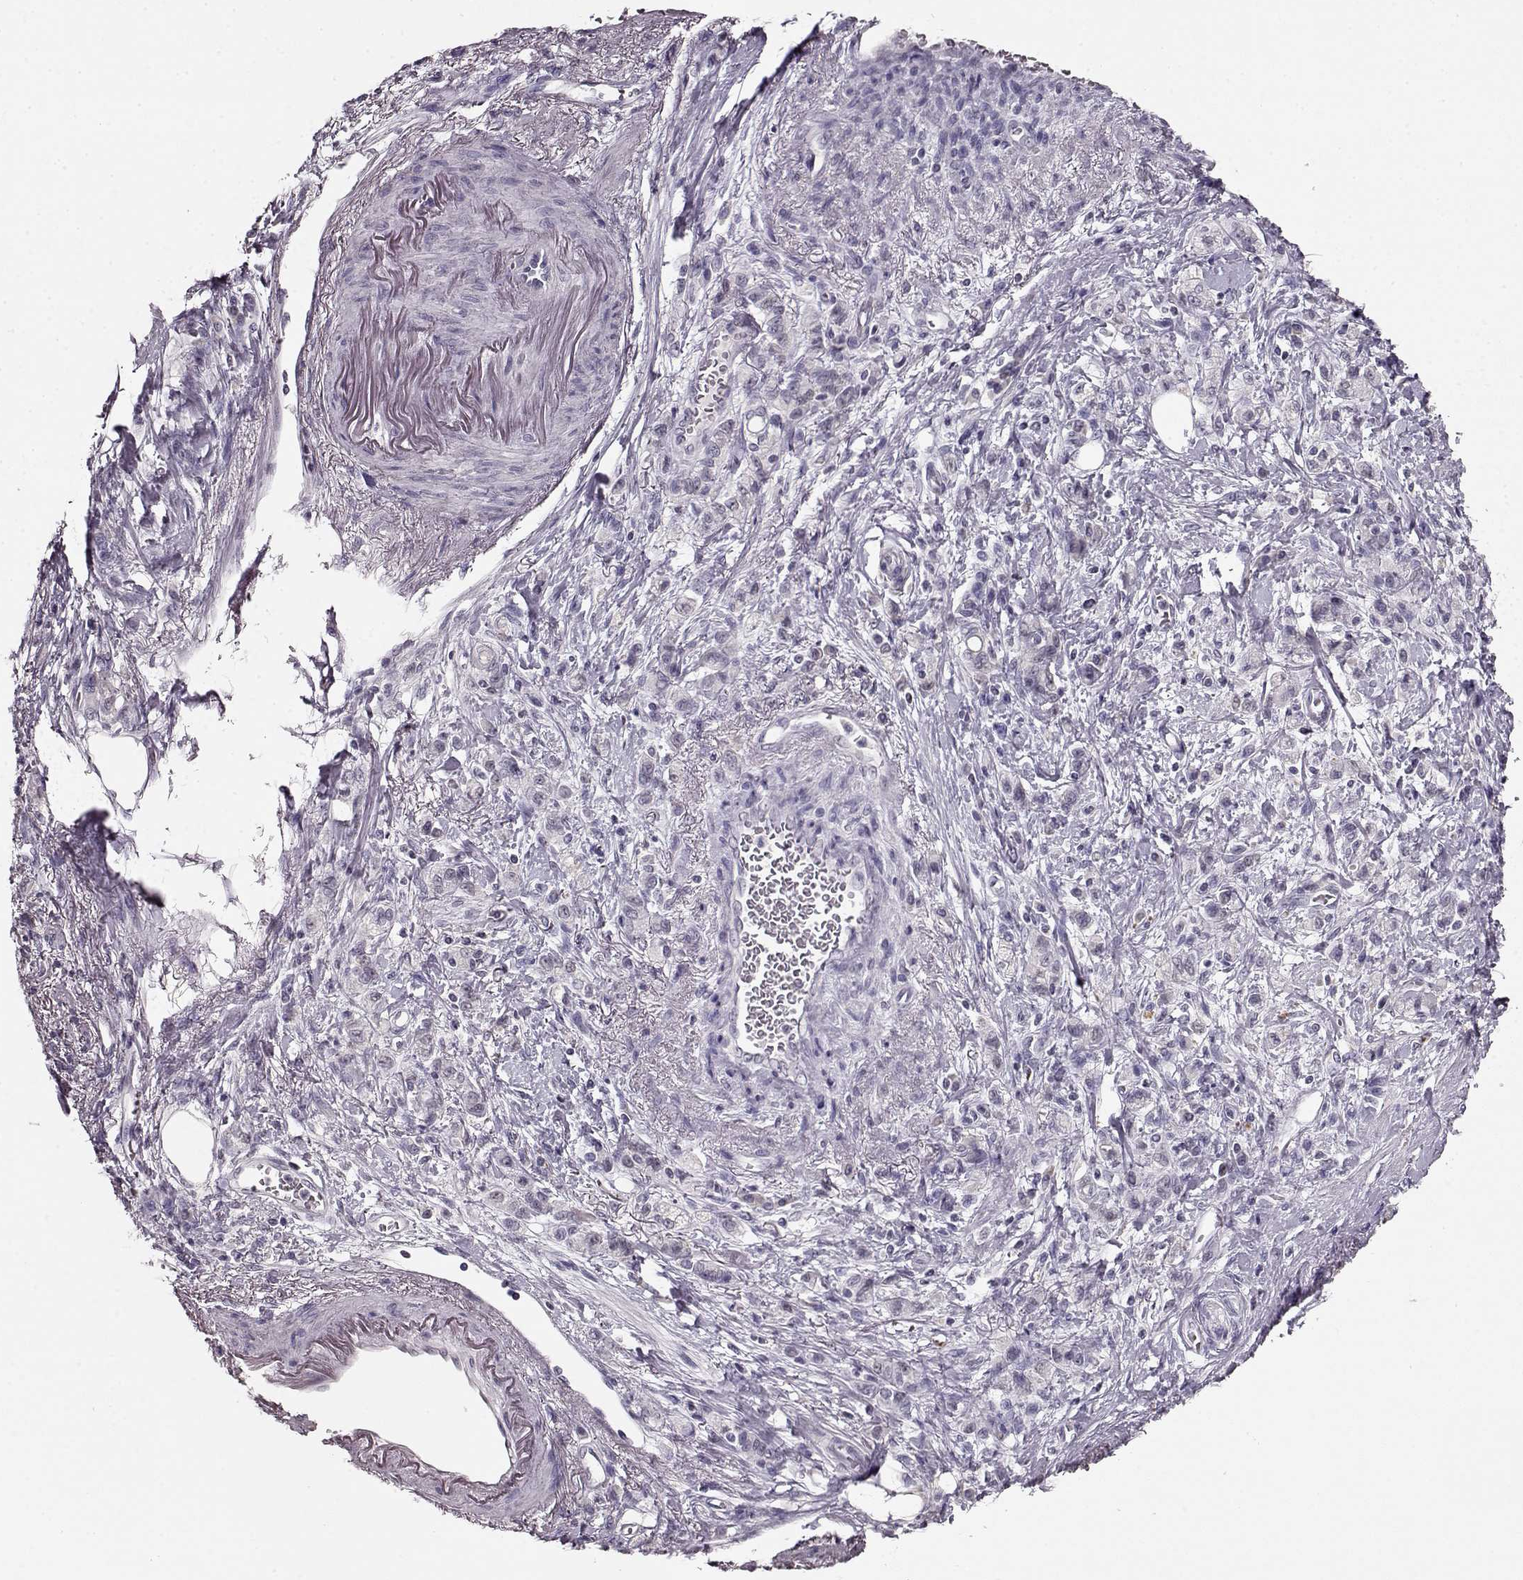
{"staining": {"intensity": "negative", "quantity": "none", "location": "none"}, "tissue": "stomach cancer", "cell_type": "Tumor cells", "image_type": "cancer", "snomed": [{"axis": "morphology", "description": "Adenocarcinoma, NOS"}, {"axis": "topography", "description": "Stomach"}], "caption": "High power microscopy image of an immunohistochemistry (IHC) histopathology image of adenocarcinoma (stomach), revealing no significant expression in tumor cells. (Brightfield microscopy of DAB immunohistochemistry (IHC) at high magnification).", "gene": "RP1L1", "patient": {"sex": "male", "age": 77}}